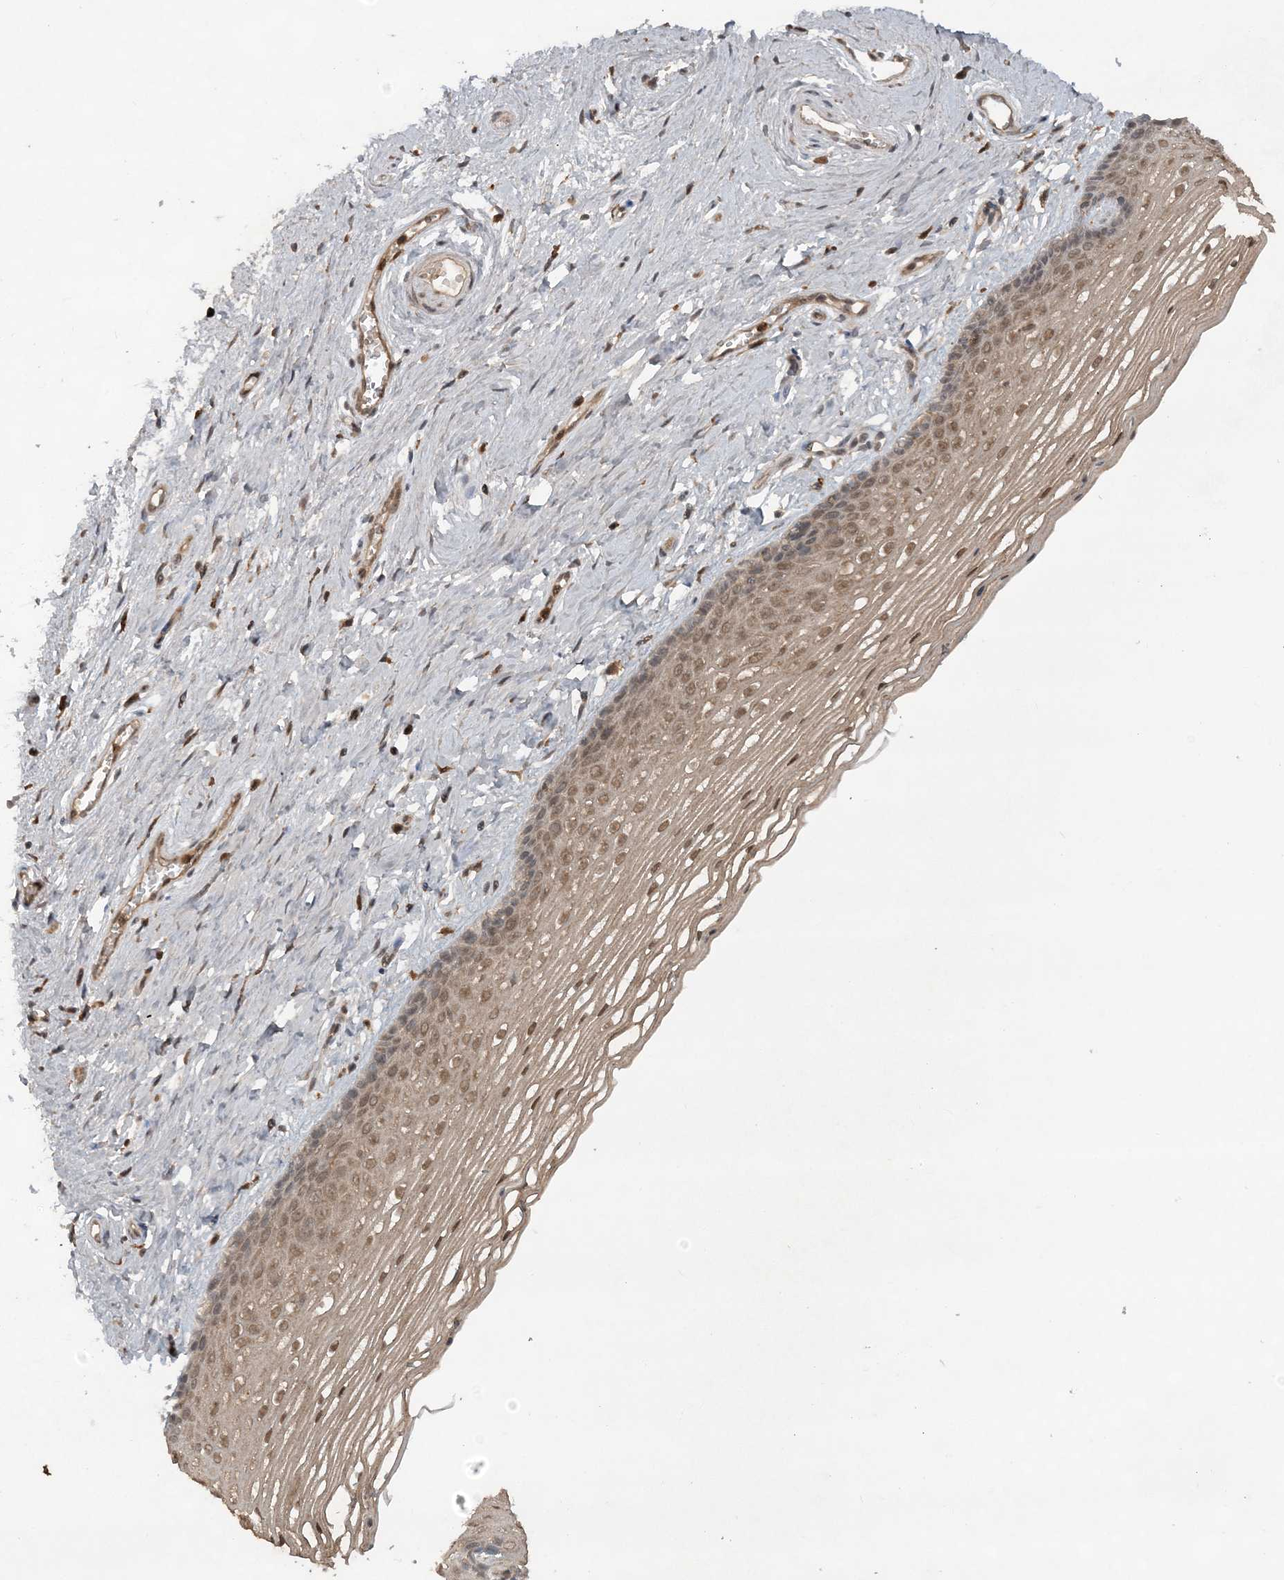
{"staining": {"intensity": "moderate", "quantity": "25%-75%", "location": "nuclear"}, "tissue": "vagina", "cell_type": "Squamous epithelial cells", "image_type": "normal", "snomed": [{"axis": "morphology", "description": "Normal tissue, NOS"}, {"axis": "topography", "description": "Vagina"}], "caption": "Moderate nuclear staining is appreciated in about 25%-75% of squamous epithelial cells in unremarkable vagina.", "gene": "LACC1", "patient": {"sex": "female", "age": 46}}